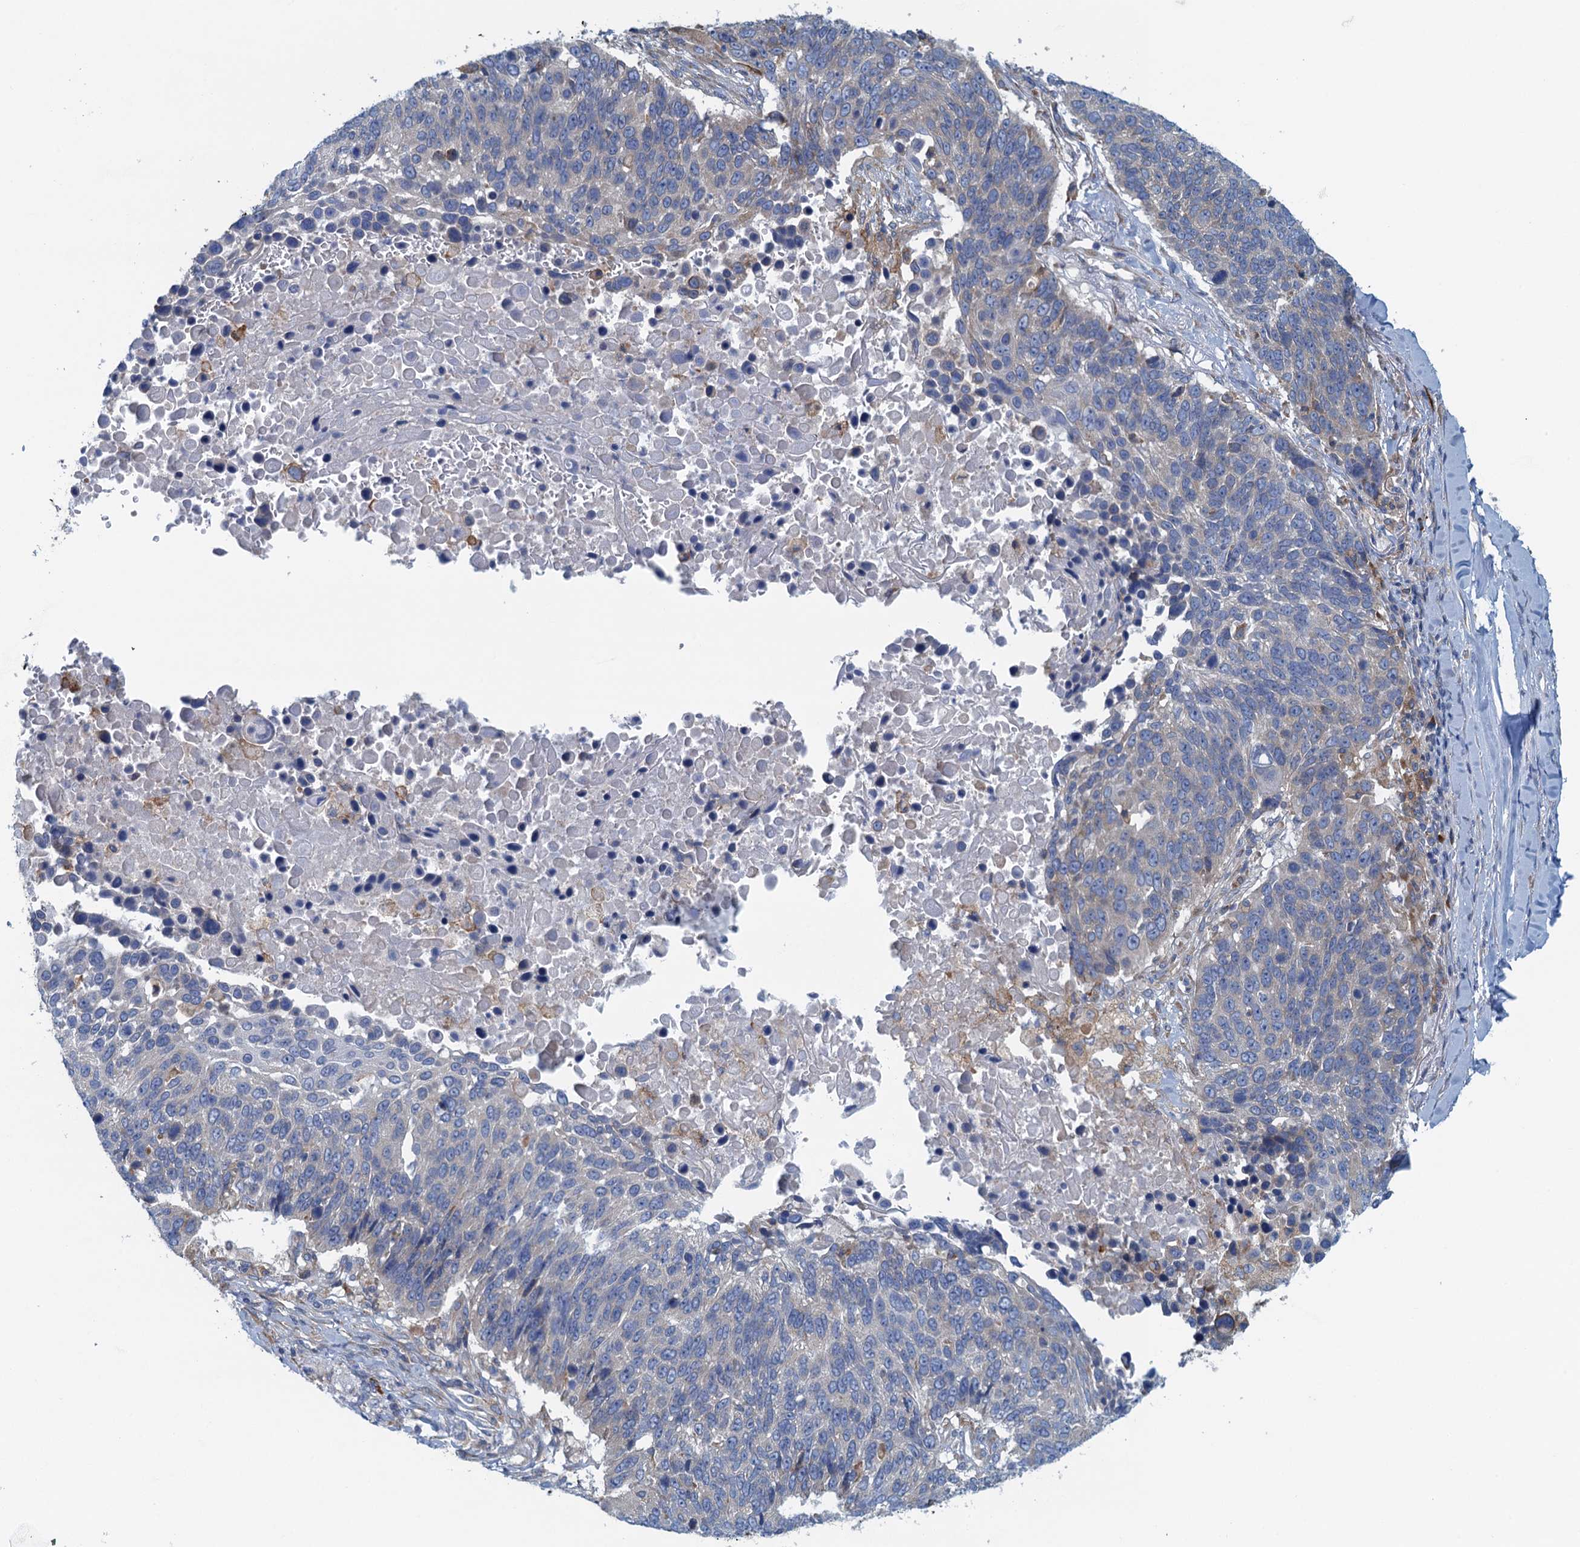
{"staining": {"intensity": "weak", "quantity": "<25%", "location": "cytoplasmic/membranous"}, "tissue": "lung cancer", "cell_type": "Tumor cells", "image_type": "cancer", "snomed": [{"axis": "morphology", "description": "Normal tissue, NOS"}, {"axis": "morphology", "description": "Squamous cell carcinoma, NOS"}, {"axis": "topography", "description": "Lymph node"}, {"axis": "topography", "description": "Lung"}], "caption": "Immunohistochemistry (IHC) image of neoplastic tissue: lung cancer stained with DAB exhibits no significant protein expression in tumor cells.", "gene": "MYDGF", "patient": {"sex": "male", "age": 66}}